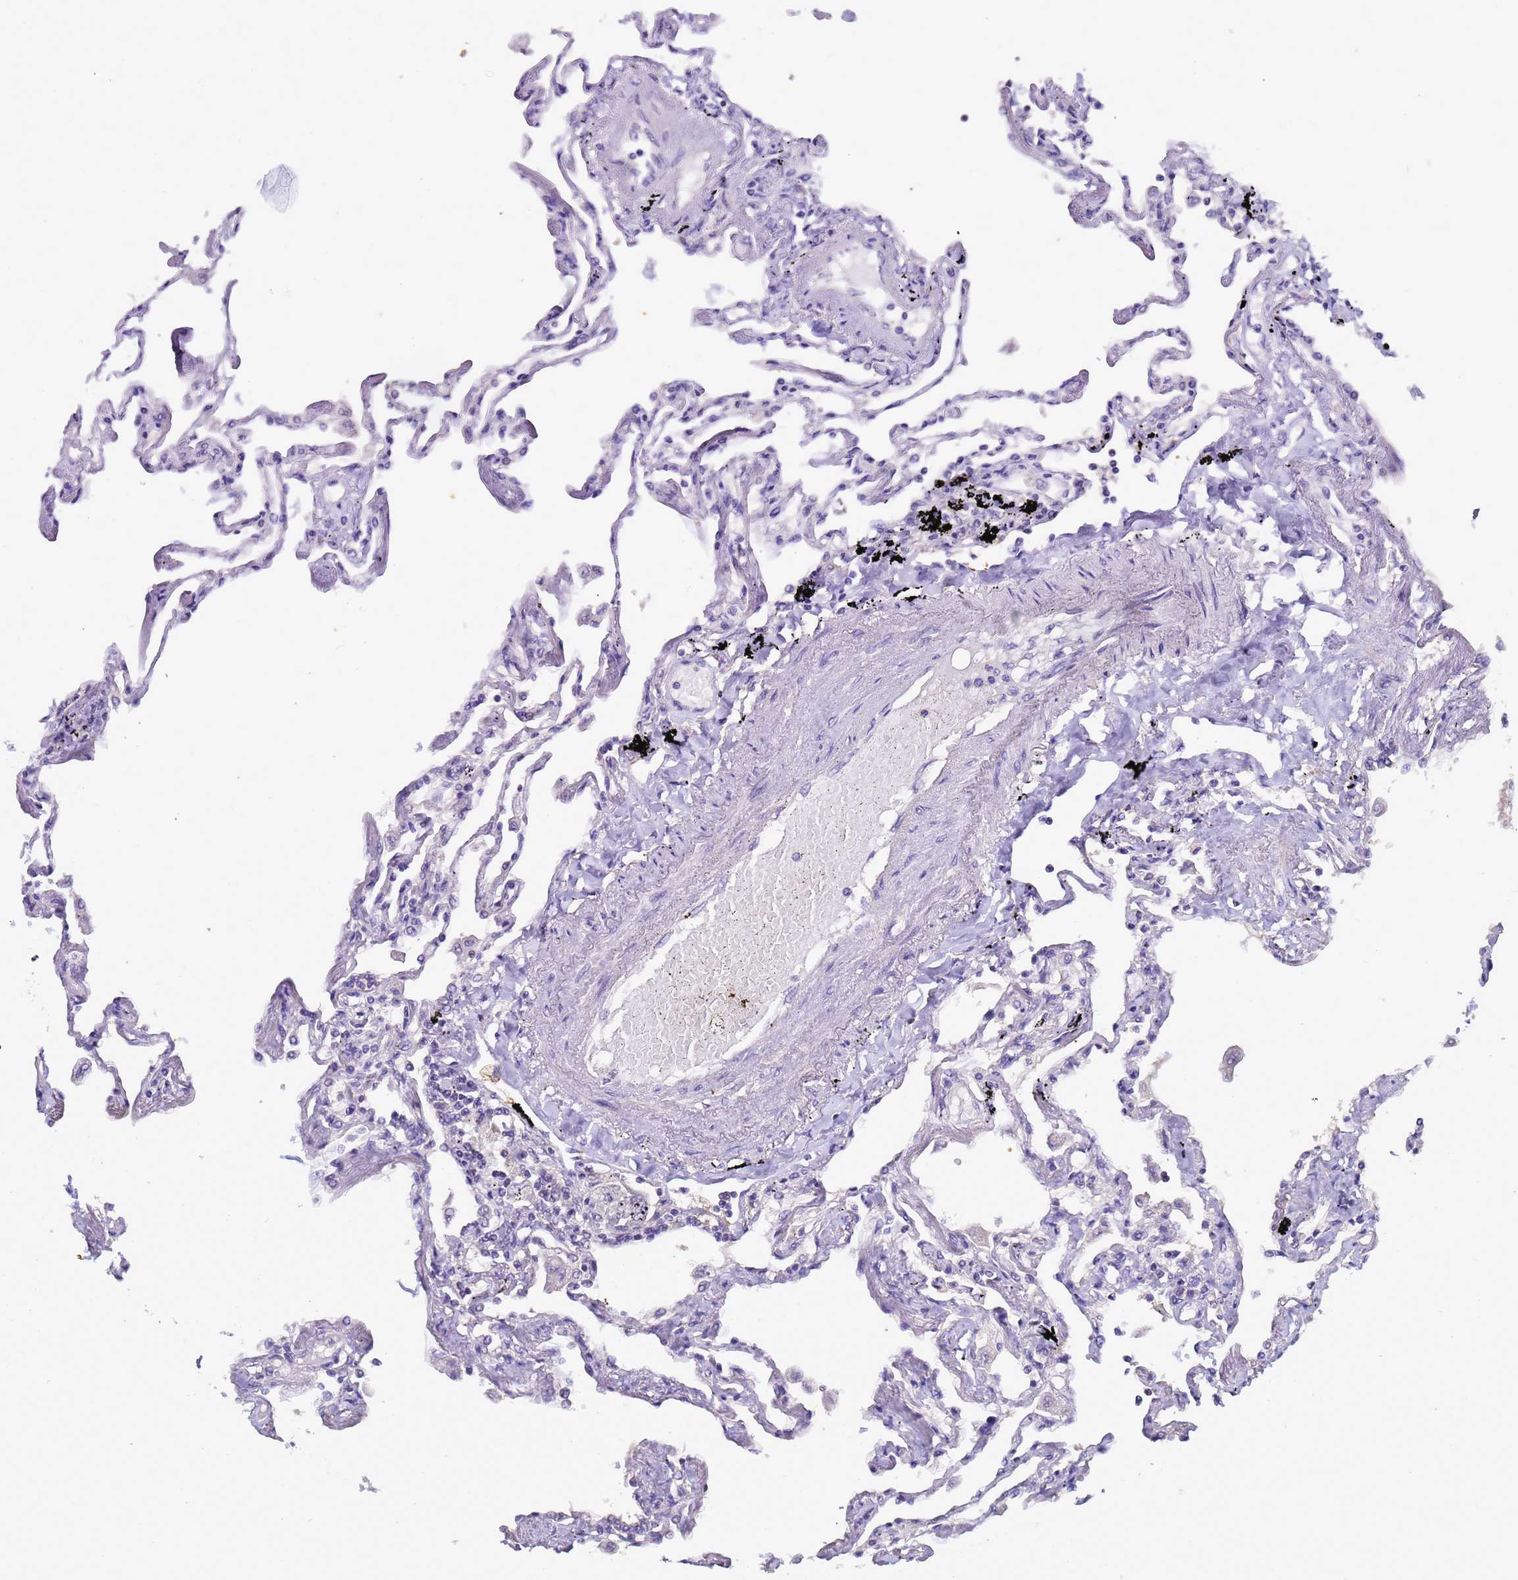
{"staining": {"intensity": "weak", "quantity": "25%-75%", "location": "cytoplasmic/membranous"}, "tissue": "lung", "cell_type": "Alveolar cells", "image_type": "normal", "snomed": [{"axis": "morphology", "description": "Normal tissue, NOS"}, {"axis": "topography", "description": "Lung"}], "caption": "Protein expression analysis of unremarkable lung shows weak cytoplasmic/membranous expression in about 25%-75% of alveolar cells. (brown staining indicates protein expression, while blue staining denotes nuclei).", "gene": "ELMOD2", "patient": {"sex": "female", "age": 67}}